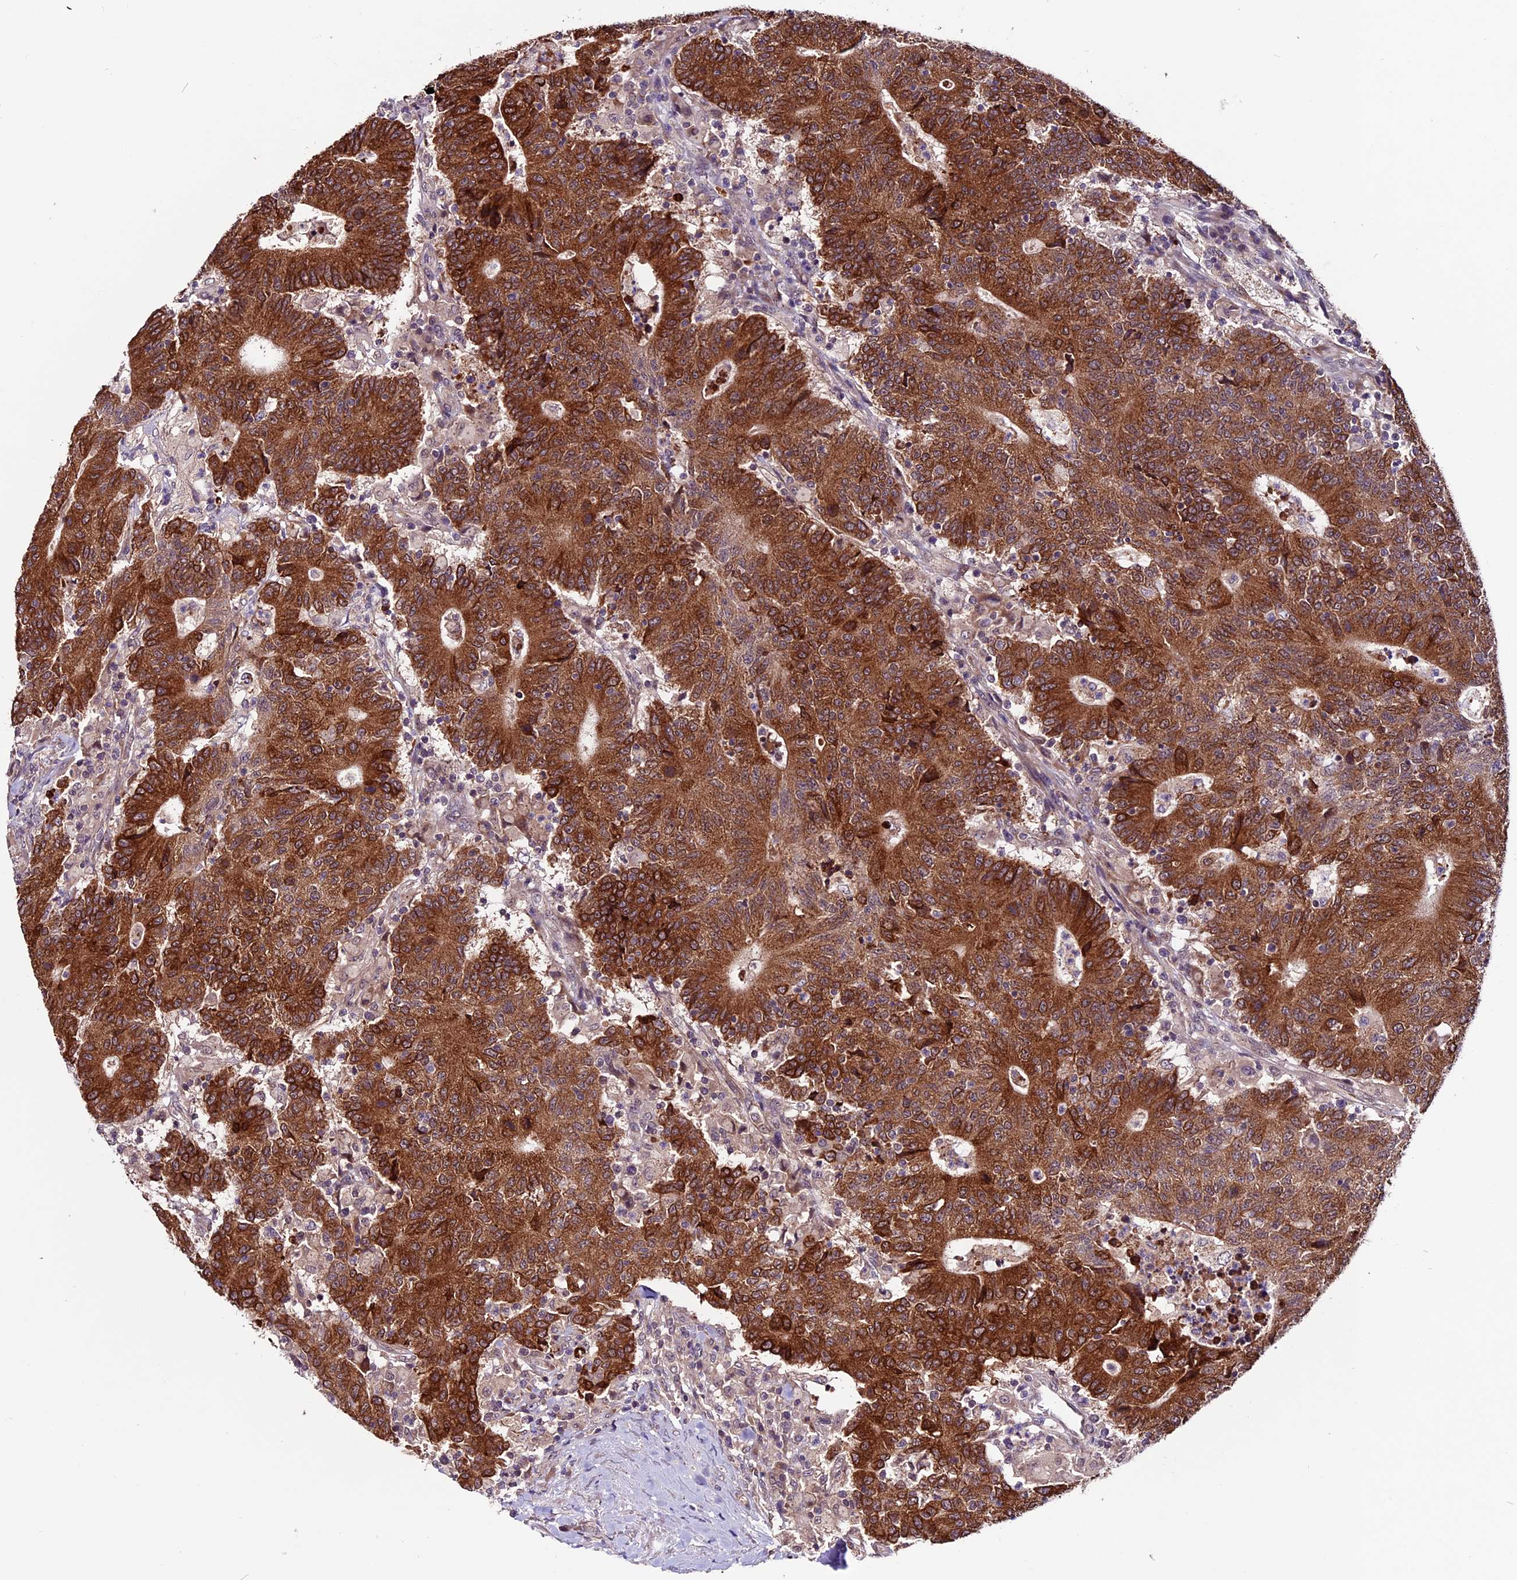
{"staining": {"intensity": "strong", "quantity": ">75%", "location": "cytoplasmic/membranous"}, "tissue": "colorectal cancer", "cell_type": "Tumor cells", "image_type": "cancer", "snomed": [{"axis": "morphology", "description": "Adenocarcinoma, NOS"}, {"axis": "topography", "description": "Colon"}], "caption": "Colorectal cancer stained for a protein shows strong cytoplasmic/membranous positivity in tumor cells.", "gene": "RINL", "patient": {"sex": "female", "age": 75}}